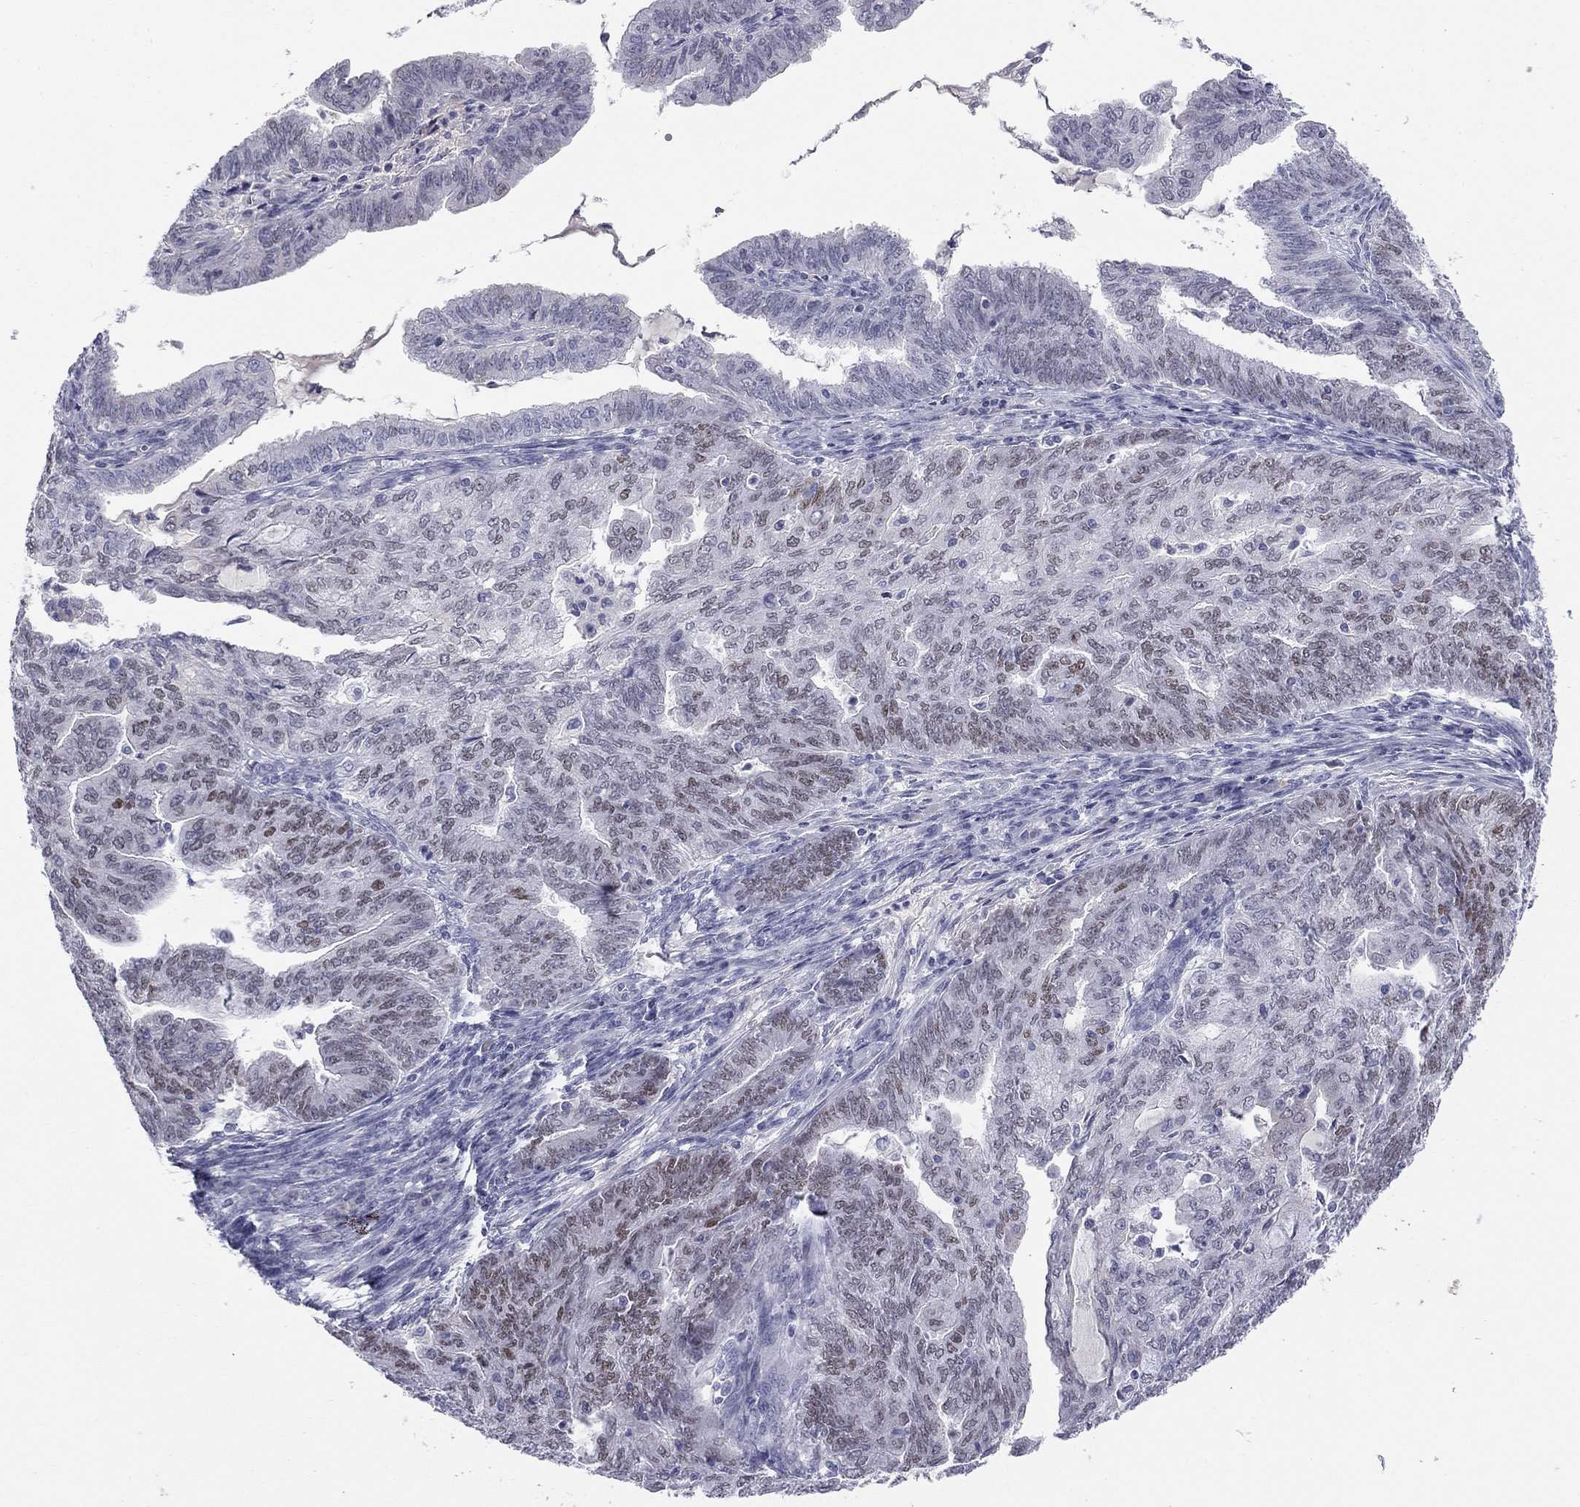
{"staining": {"intensity": "weak", "quantity": "<25%", "location": "nuclear"}, "tissue": "endometrial cancer", "cell_type": "Tumor cells", "image_type": "cancer", "snomed": [{"axis": "morphology", "description": "Adenocarcinoma, NOS"}, {"axis": "topography", "description": "Endometrium"}], "caption": "Endometrial adenocarcinoma was stained to show a protein in brown. There is no significant expression in tumor cells.", "gene": "TFAP2B", "patient": {"sex": "female", "age": 82}}